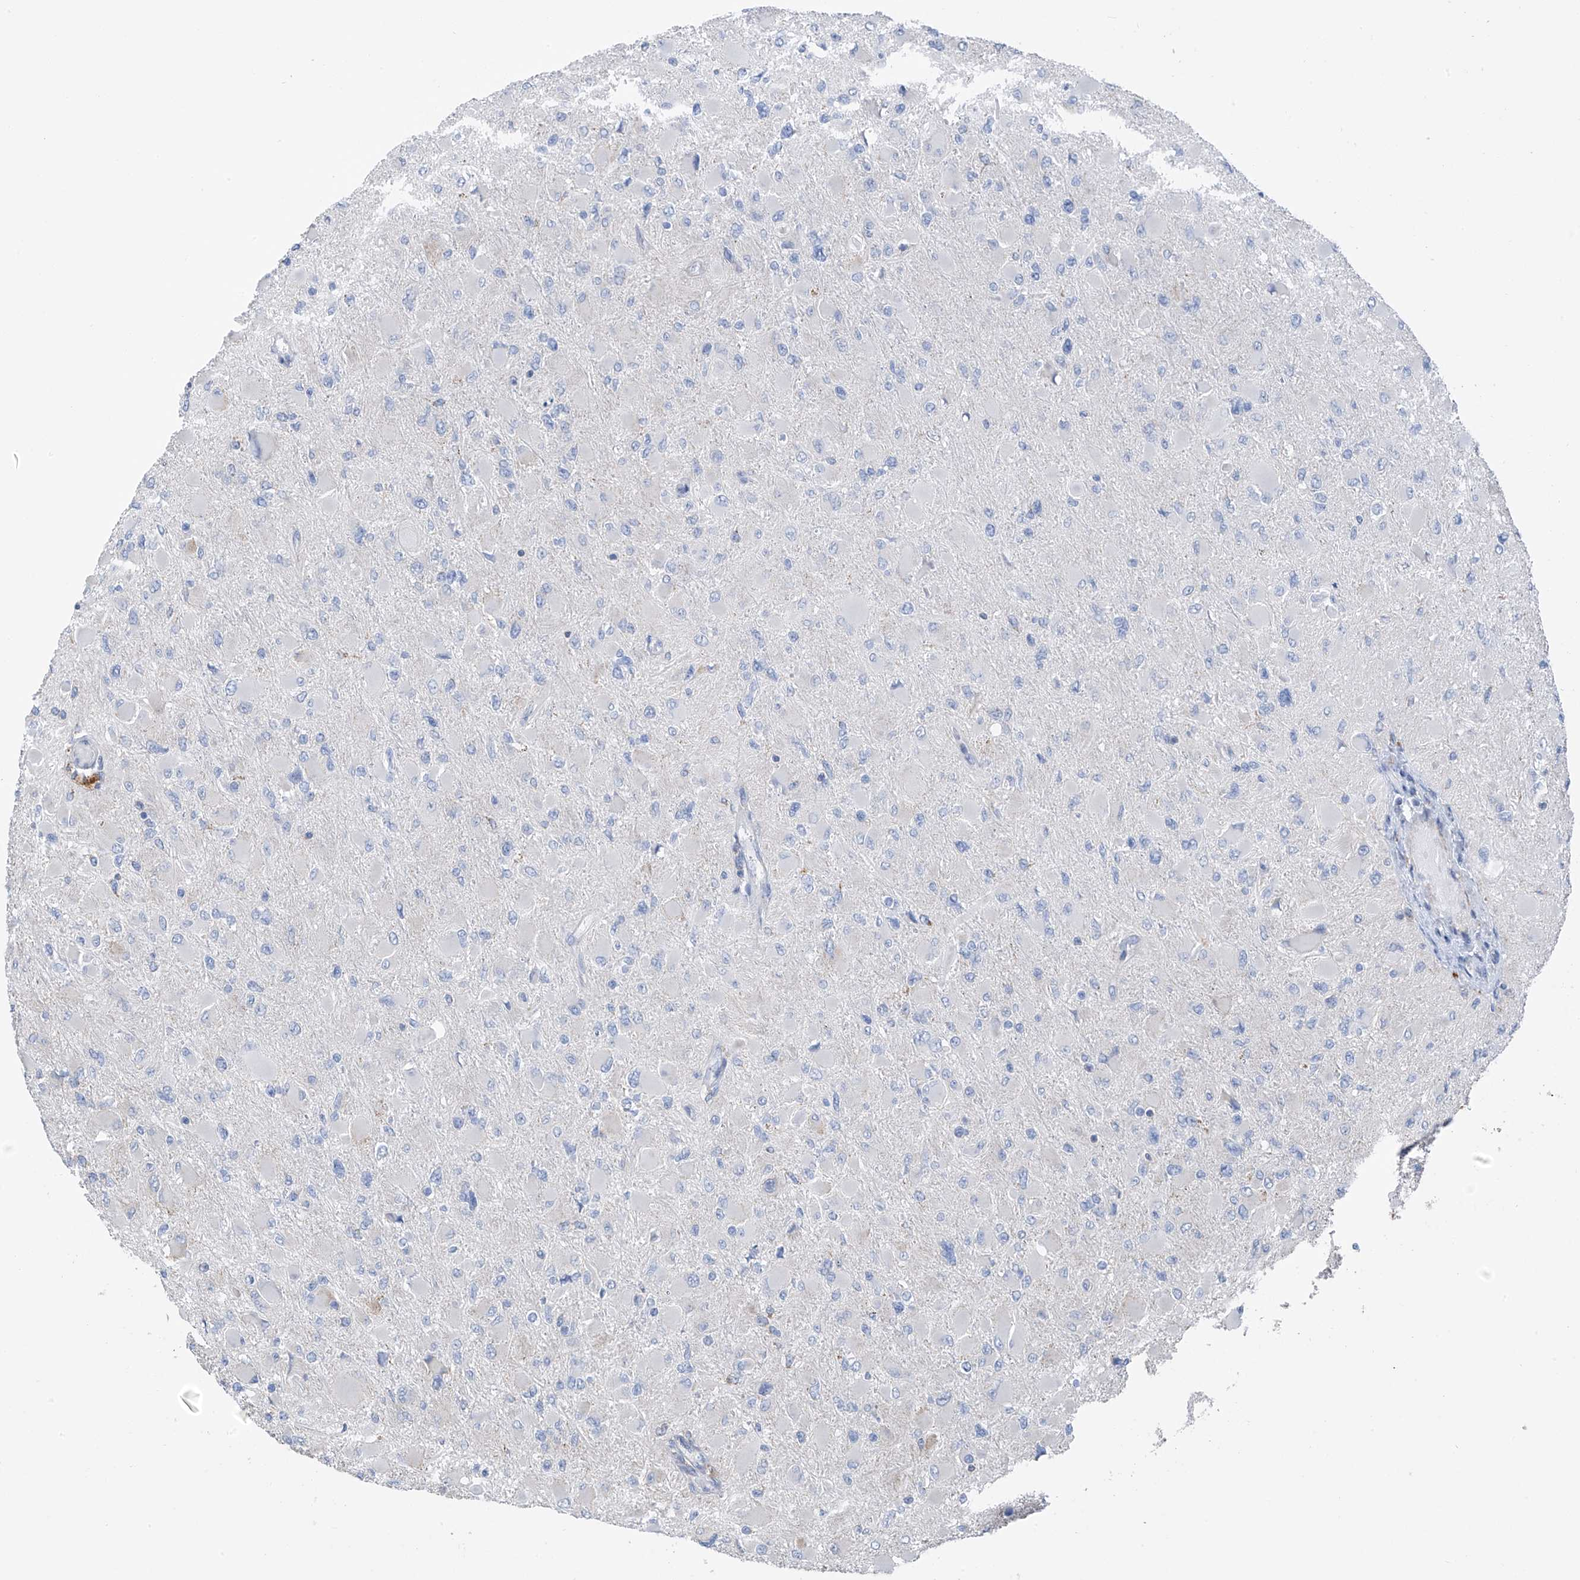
{"staining": {"intensity": "negative", "quantity": "none", "location": "none"}, "tissue": "glioma", "cell_type": "Tumor cells", "image_type": "cancer", "snomed": [{"axis": "morphology", "description": "Glioma, malignant, High grade"}, {"axis": "topography", "description": "Cerebral cortex"}], "caption": "Tumor cells show no significant protein expression in glioma.", "gene": "SYN3", "patient": {"sex": "female", "age": 36}}